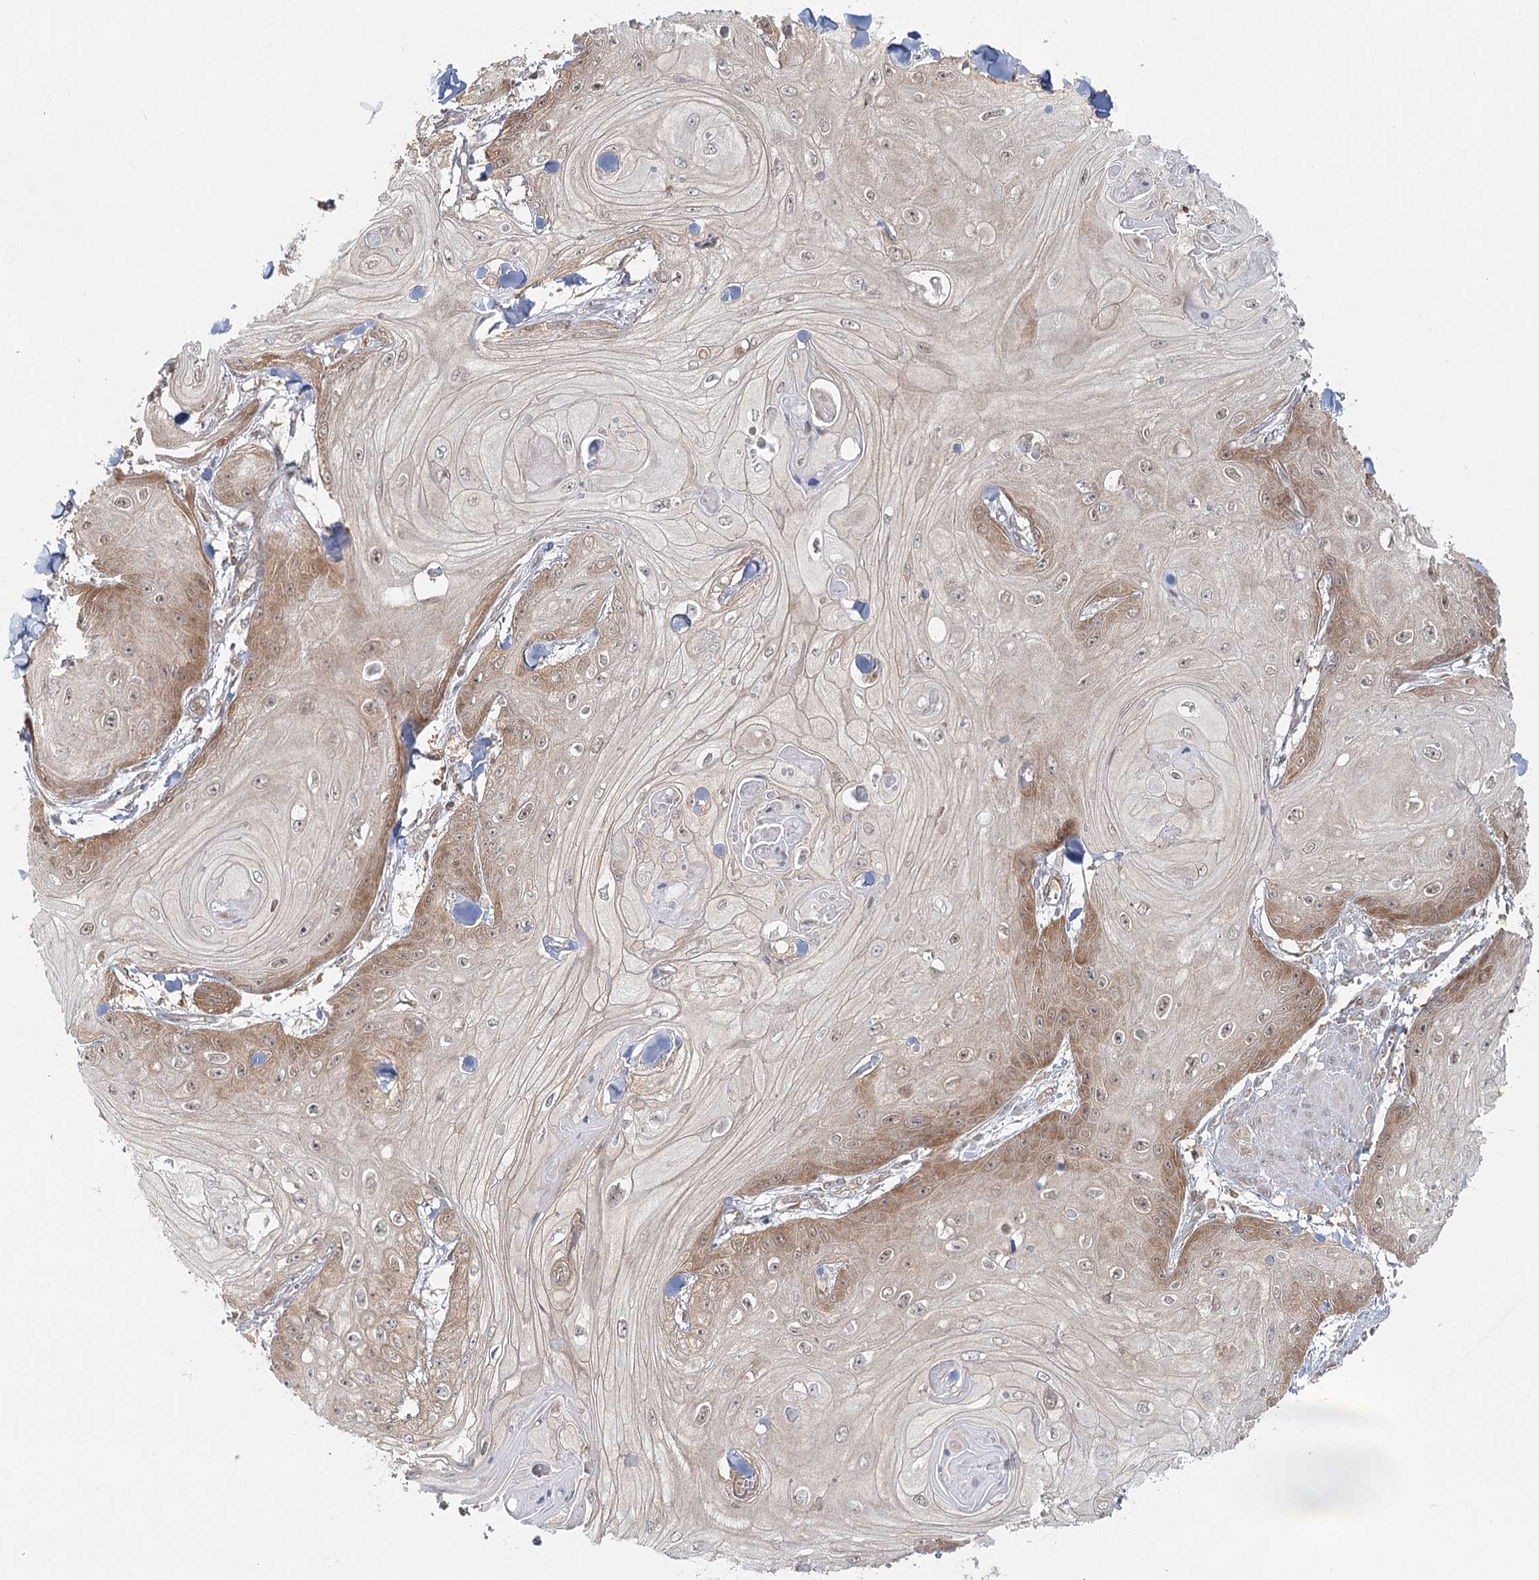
{"staining": {"intensity": "moderate", "quantity": "25%-75%", "location": "cytoplasmic/membranous"}, "tissue": "skin cancer", "cell_type": "Tumor cells", "image_type": "cancer", "snomed": [{"axis": "morphology", "description": "Squamous cell carcinoma, NOS"}, {"axis": "topography", "description": "Skin"}], "caption": "Brown immunohistochemical staining in human skin cancer shows moderate cytoplasmic/membranous staining in about 25%-75% of tumor cells.", "gene": "FAM120B", "patient": {"sex": "male", "age": 74}}